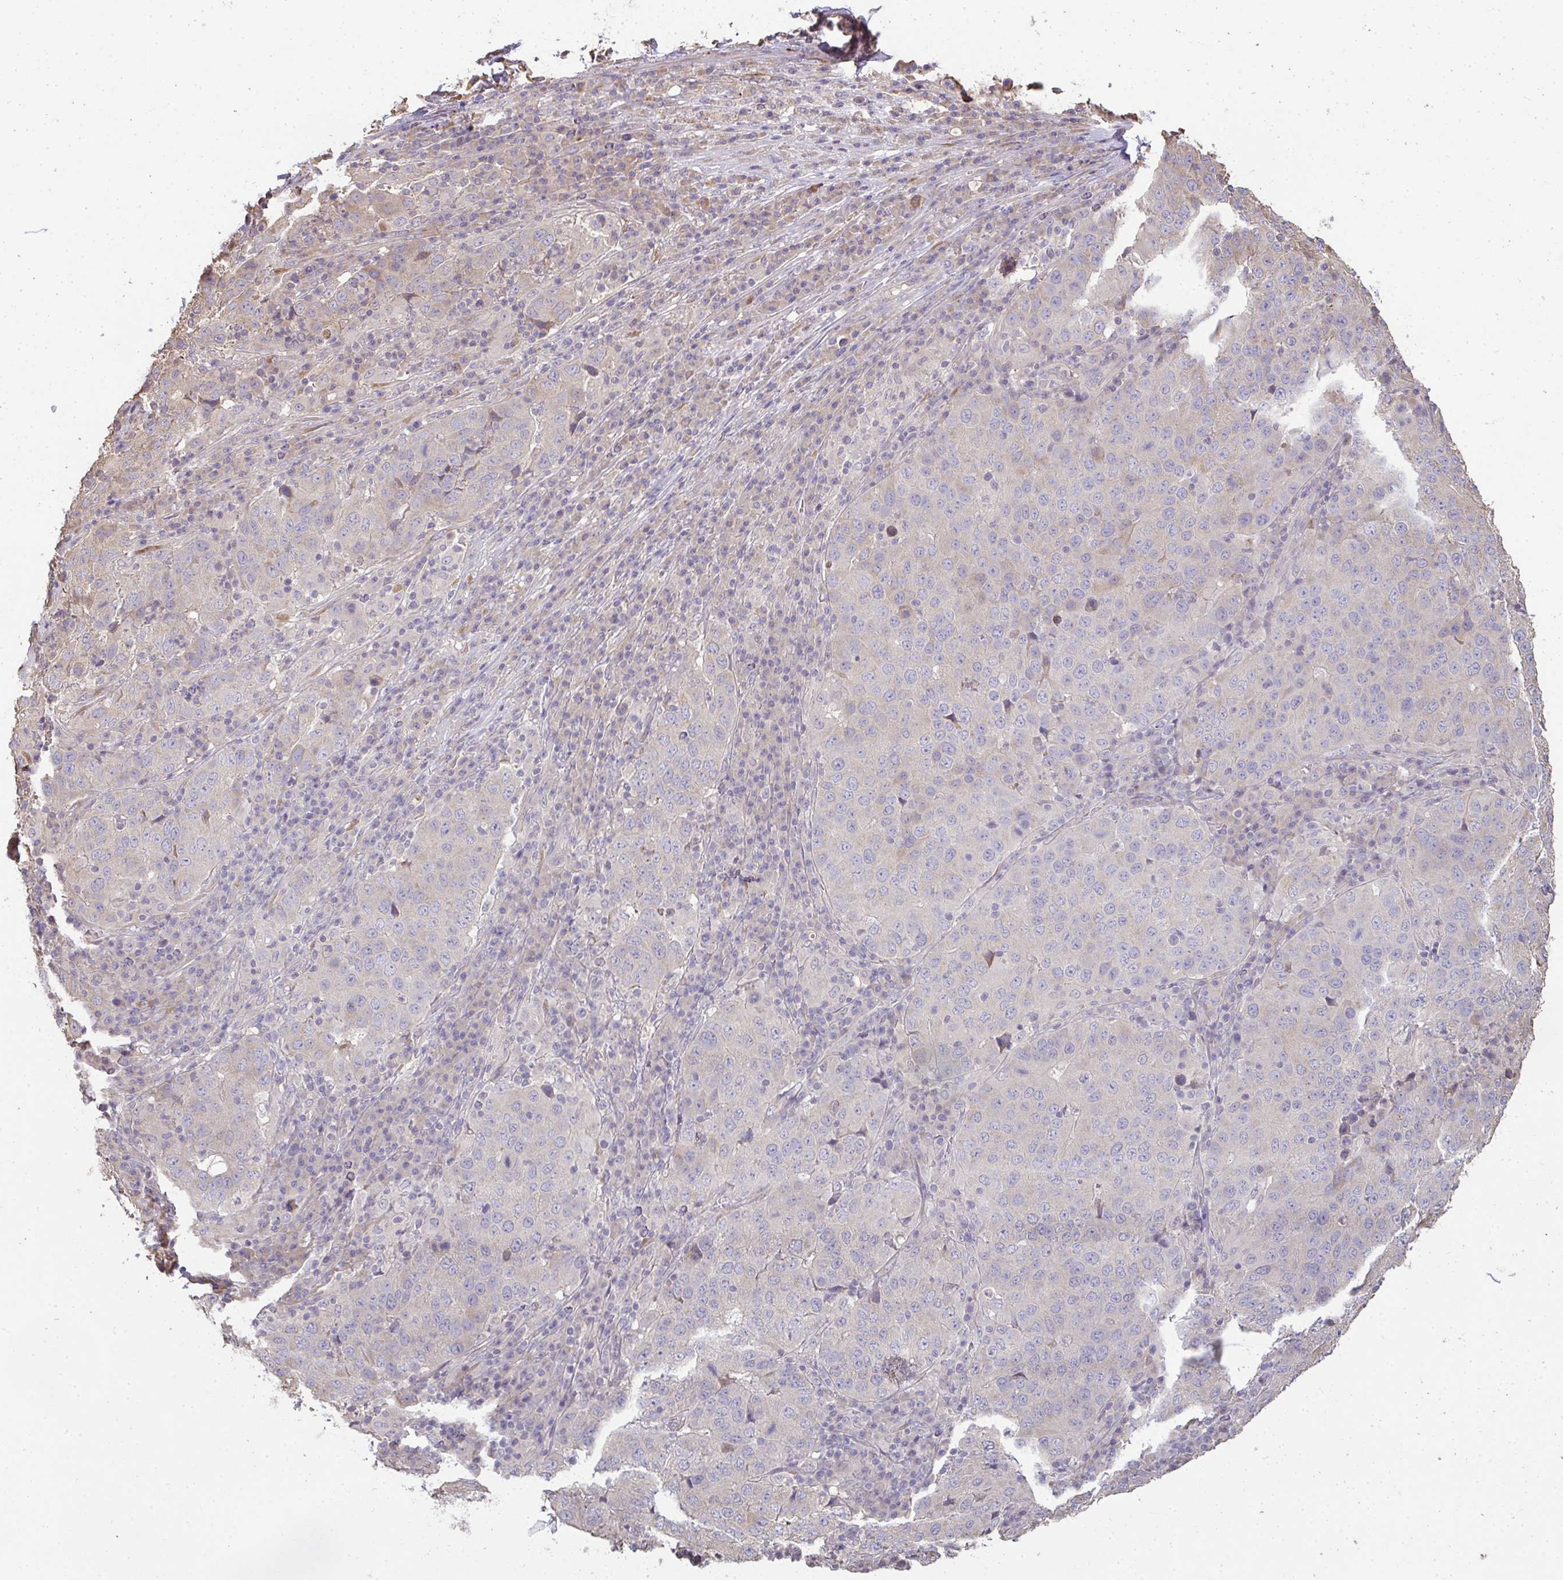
{"staining": {"intensity": "weak", "quantity": "<25%", "location": "cytoplasmic/membranous"}, "tissue": "stomach cancer", "cell_type": "Tumor cells", "image_type": "cancer", "snomed": [{"axis": "morphology", "description": "Adenocarcinoma, NOS"}, {"axis": "topography", "description": "Stomach"}], "caption": "Histopathology image shows no protein staining in tumor cells of stomach cancer (adenocarcinoma) tissue.", "gene": "BRINP3", "patient": {"sex": "male", "age": 71}}